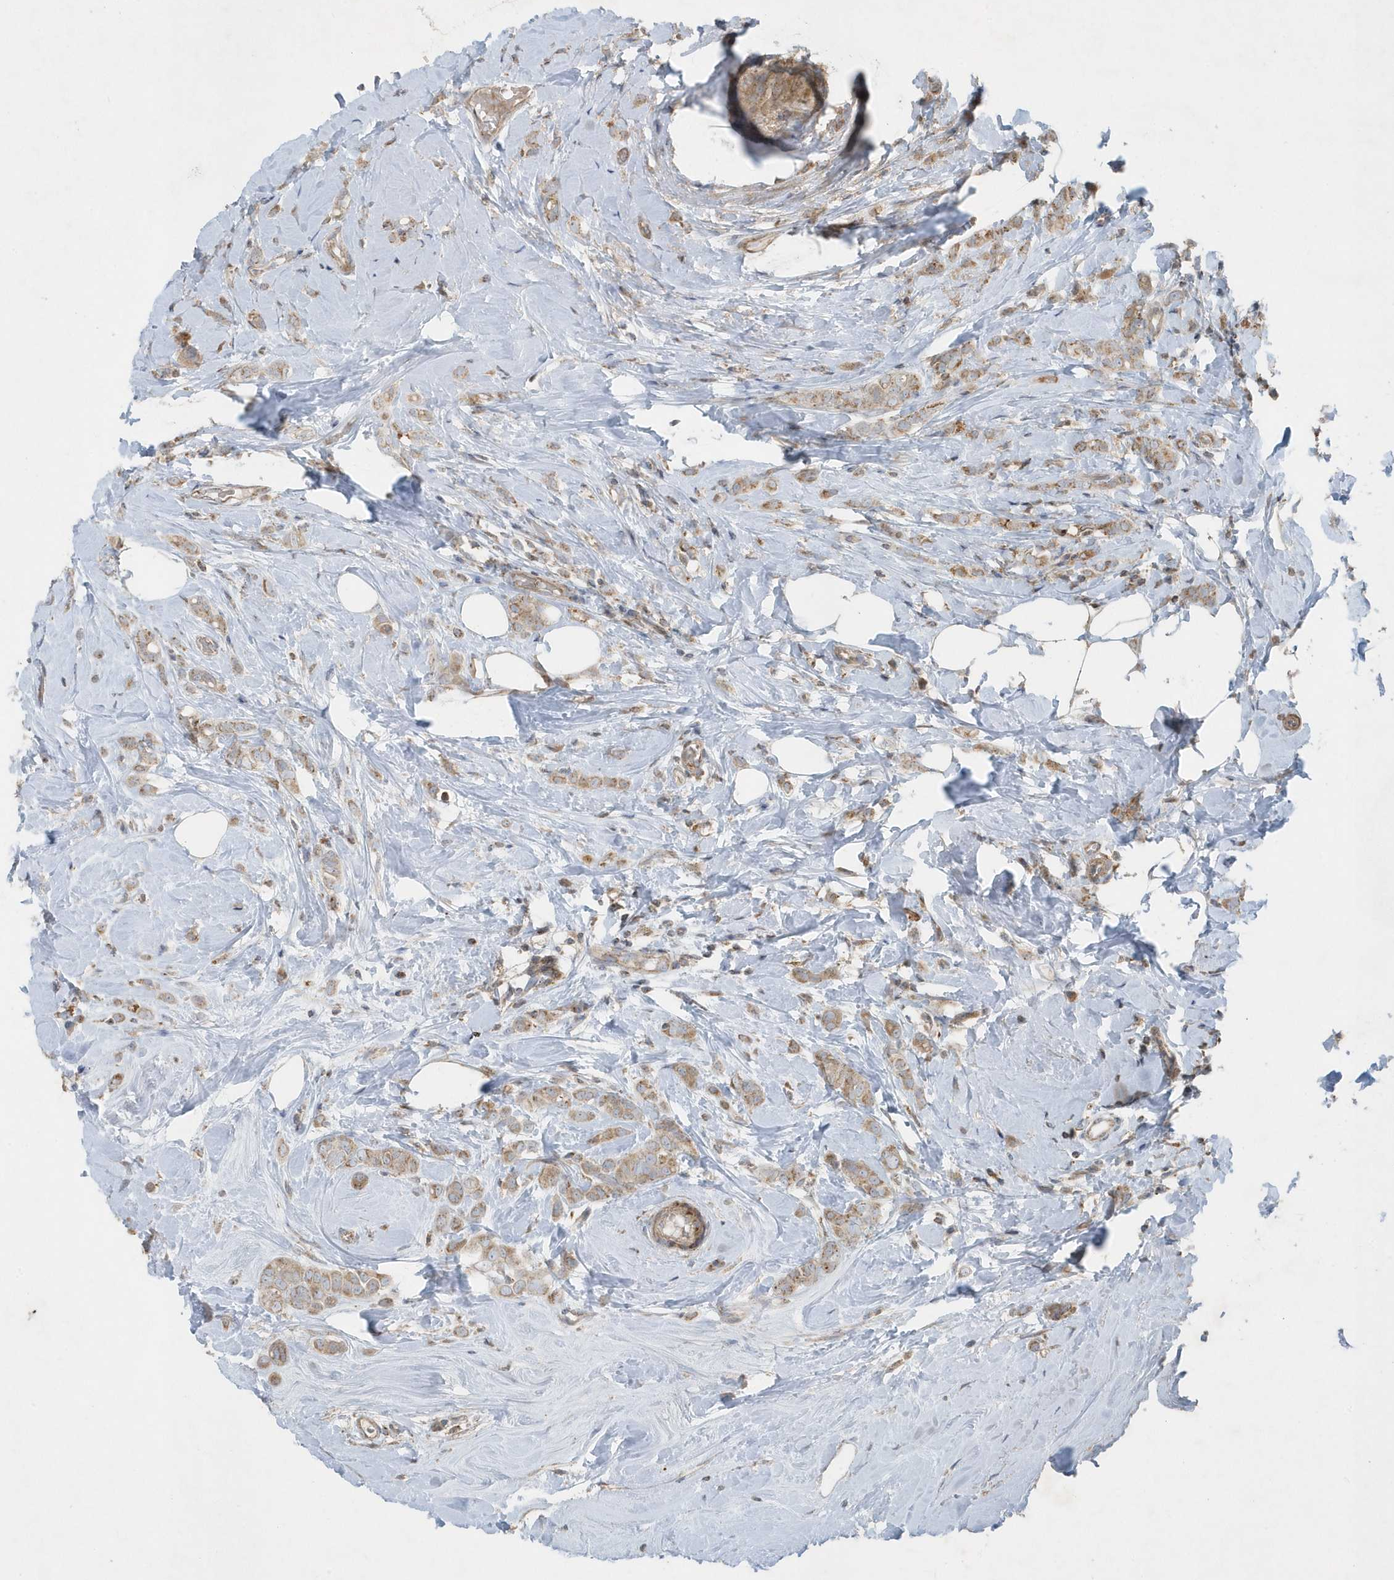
{"staining": {"intensity": "moderate", "quantity": ">75%", "location": "cytoplasmic/membranous"}, "tissue": "breast cancer", "cell_type": "Tumor cells", "image_type": "cancer", "snomed": [{"axis": "morphology", "description": "Lobular carcinoma"}, {"axis": "topography", "description": "Breast"}], "caption": "Moderate cytoplasmic/membranous positivity for a protein is appreciated in about >75% of tumor cells of lobular carcinoma (breast) using immunohistochemistry (IHC).", "gene": "SLC38A2", "patient": {"sex": "female", "age": 47}}